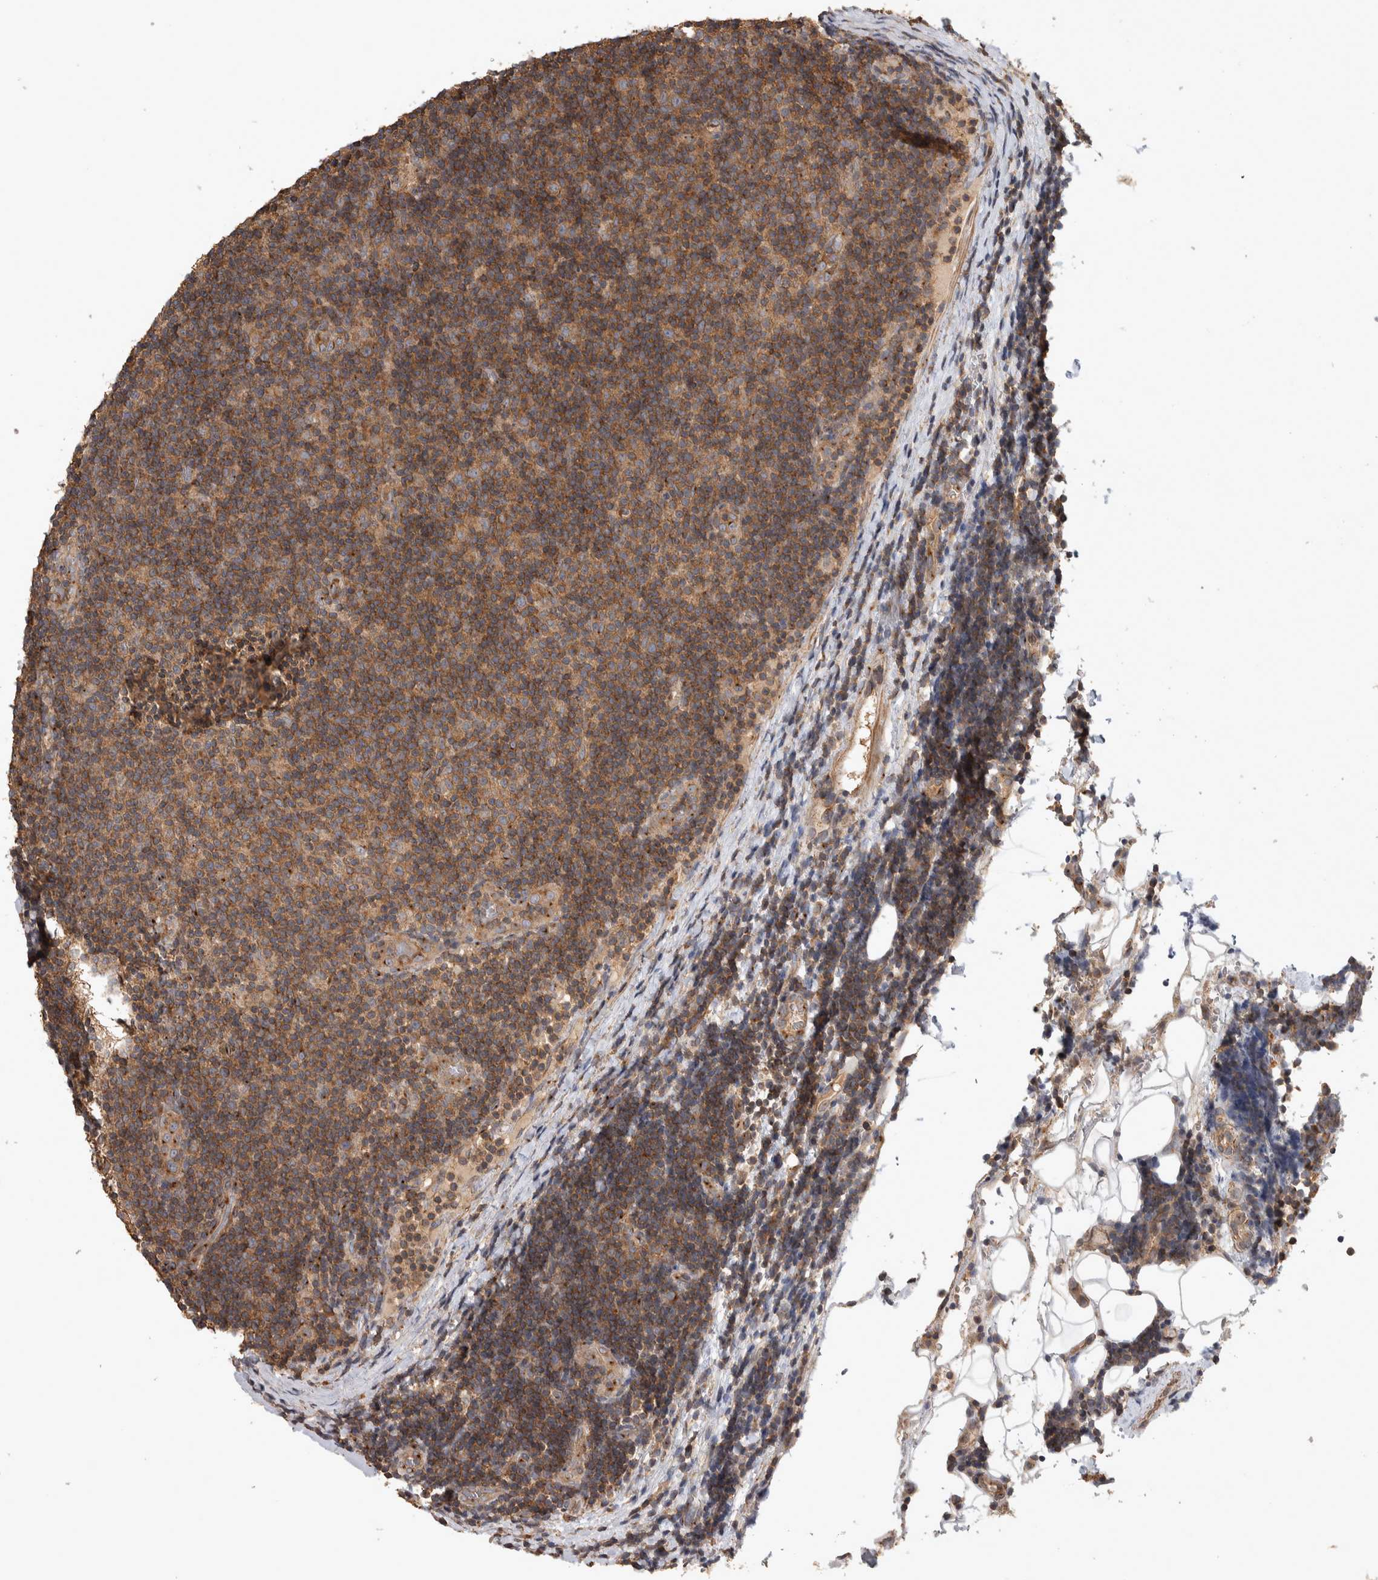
{"staining": {"intensity": "moderate", "quantity": ">75%", "location": "cytoplasmic/membranous"}, "tissue": "lymphoma", "cell_type": "Tumor cells", "image_type": "cancer", "snomed": [{"axis": "morphology", "description": "Malignant lymphoma, non-Hodgkin's type, Low grade"}, {"axis": "topography", "description": "Lymph node"}], "caption": "Immunohistochemistry (IHC) histopathology image of neoplastic tissue: lymphoma stained using immunohistochemistry displays medium levels of moderate protein expression localized specifically in the cytoplasmic/membranous of tumor cells, appearing as a cytoplasmic/membranous brown color.", "gene": "IFRD1", "patient": {"sex": "male", "age": 83}}